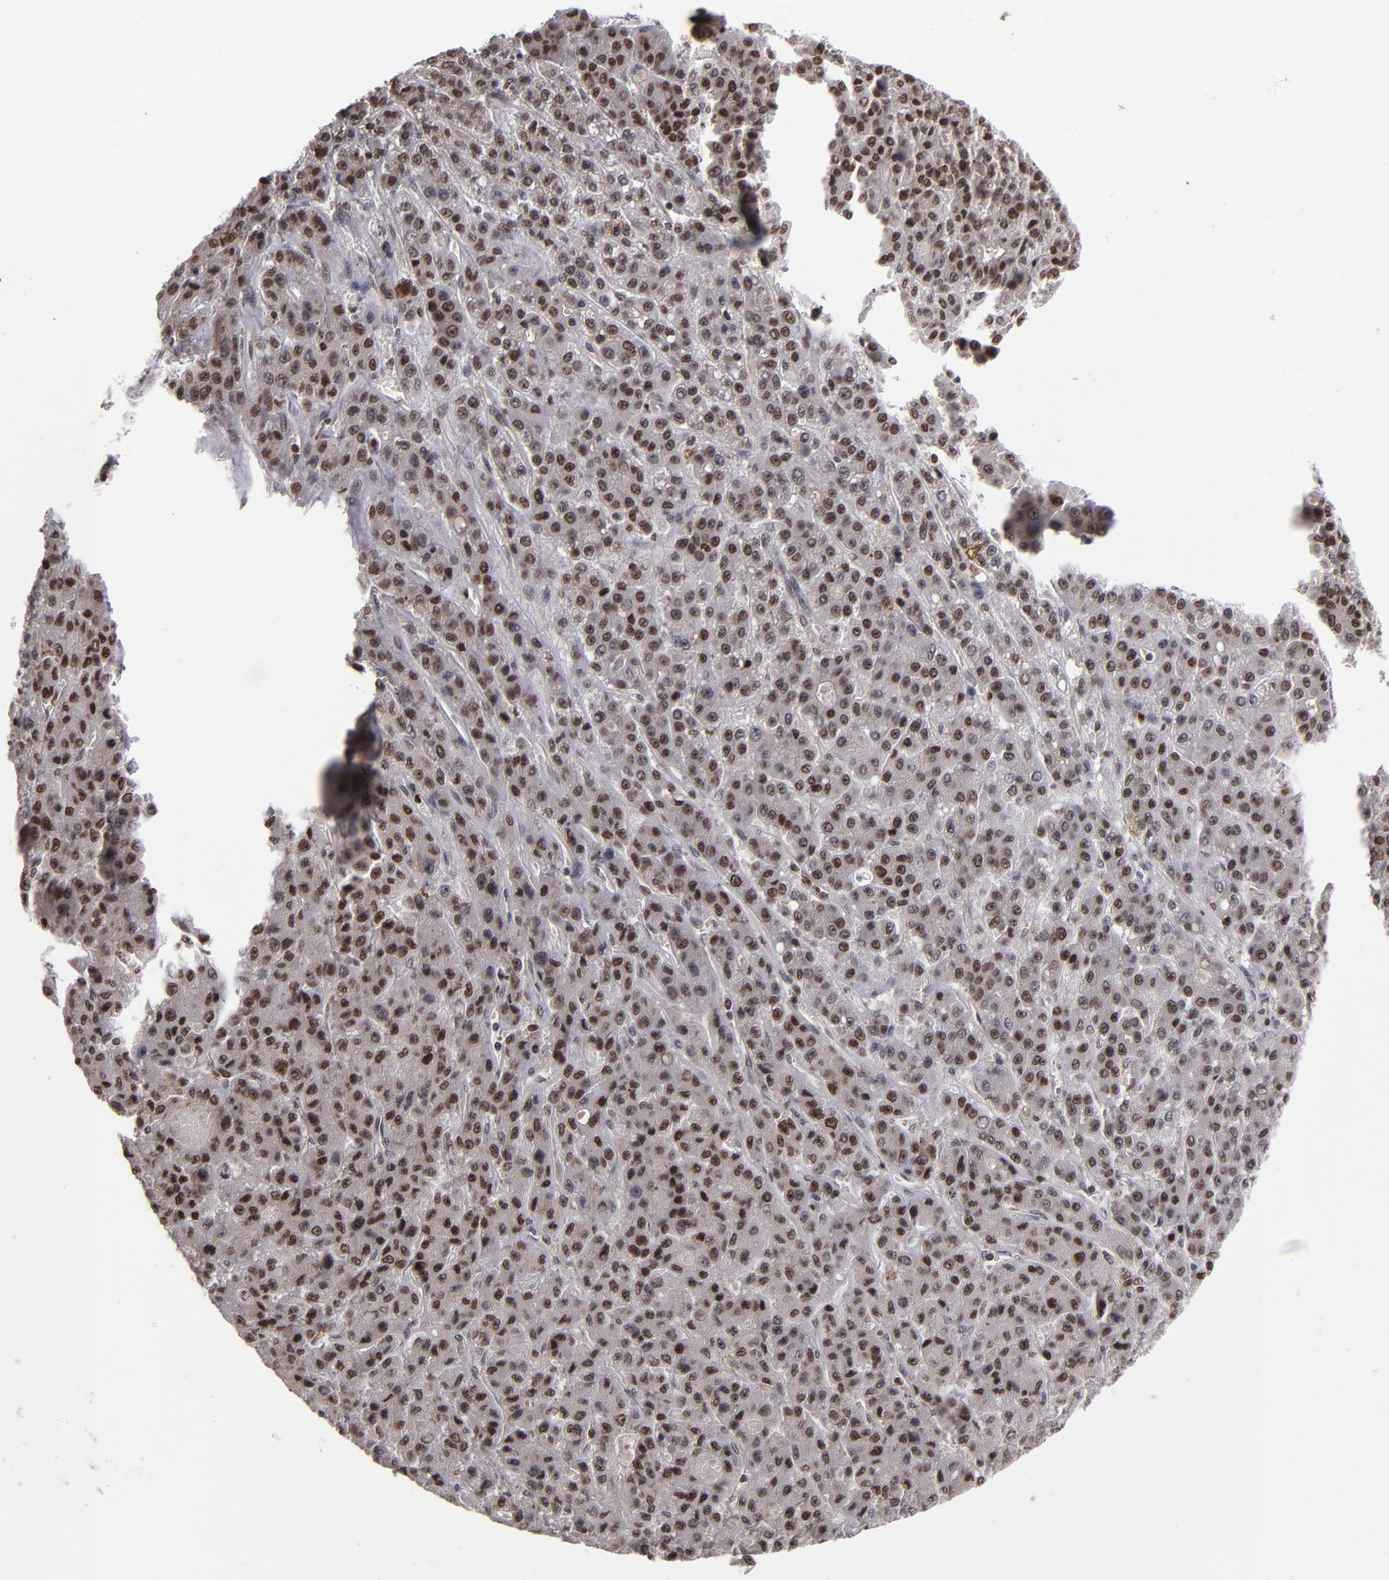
{"staining": {"intensity": "moderate", "quantity": ">75%", "location": "nuclear"}, "tissue": "liver cancer", "cell_type": "Tumor cells", "image_type": "cancer", "snomed": [{"axis": "morphology", "description": "Carcinoma, Hepatocellular, NOS"}, {"axis": "topography", "description": "Liver"}], "caption": "Immunohistochemical staining of liver hepatocellular carcinoma displays moderate nuclear protein staining in approximately >75% of tumor cells.", "gene": "KDM6A", "patient": {"sex": "male", "age": 70}}